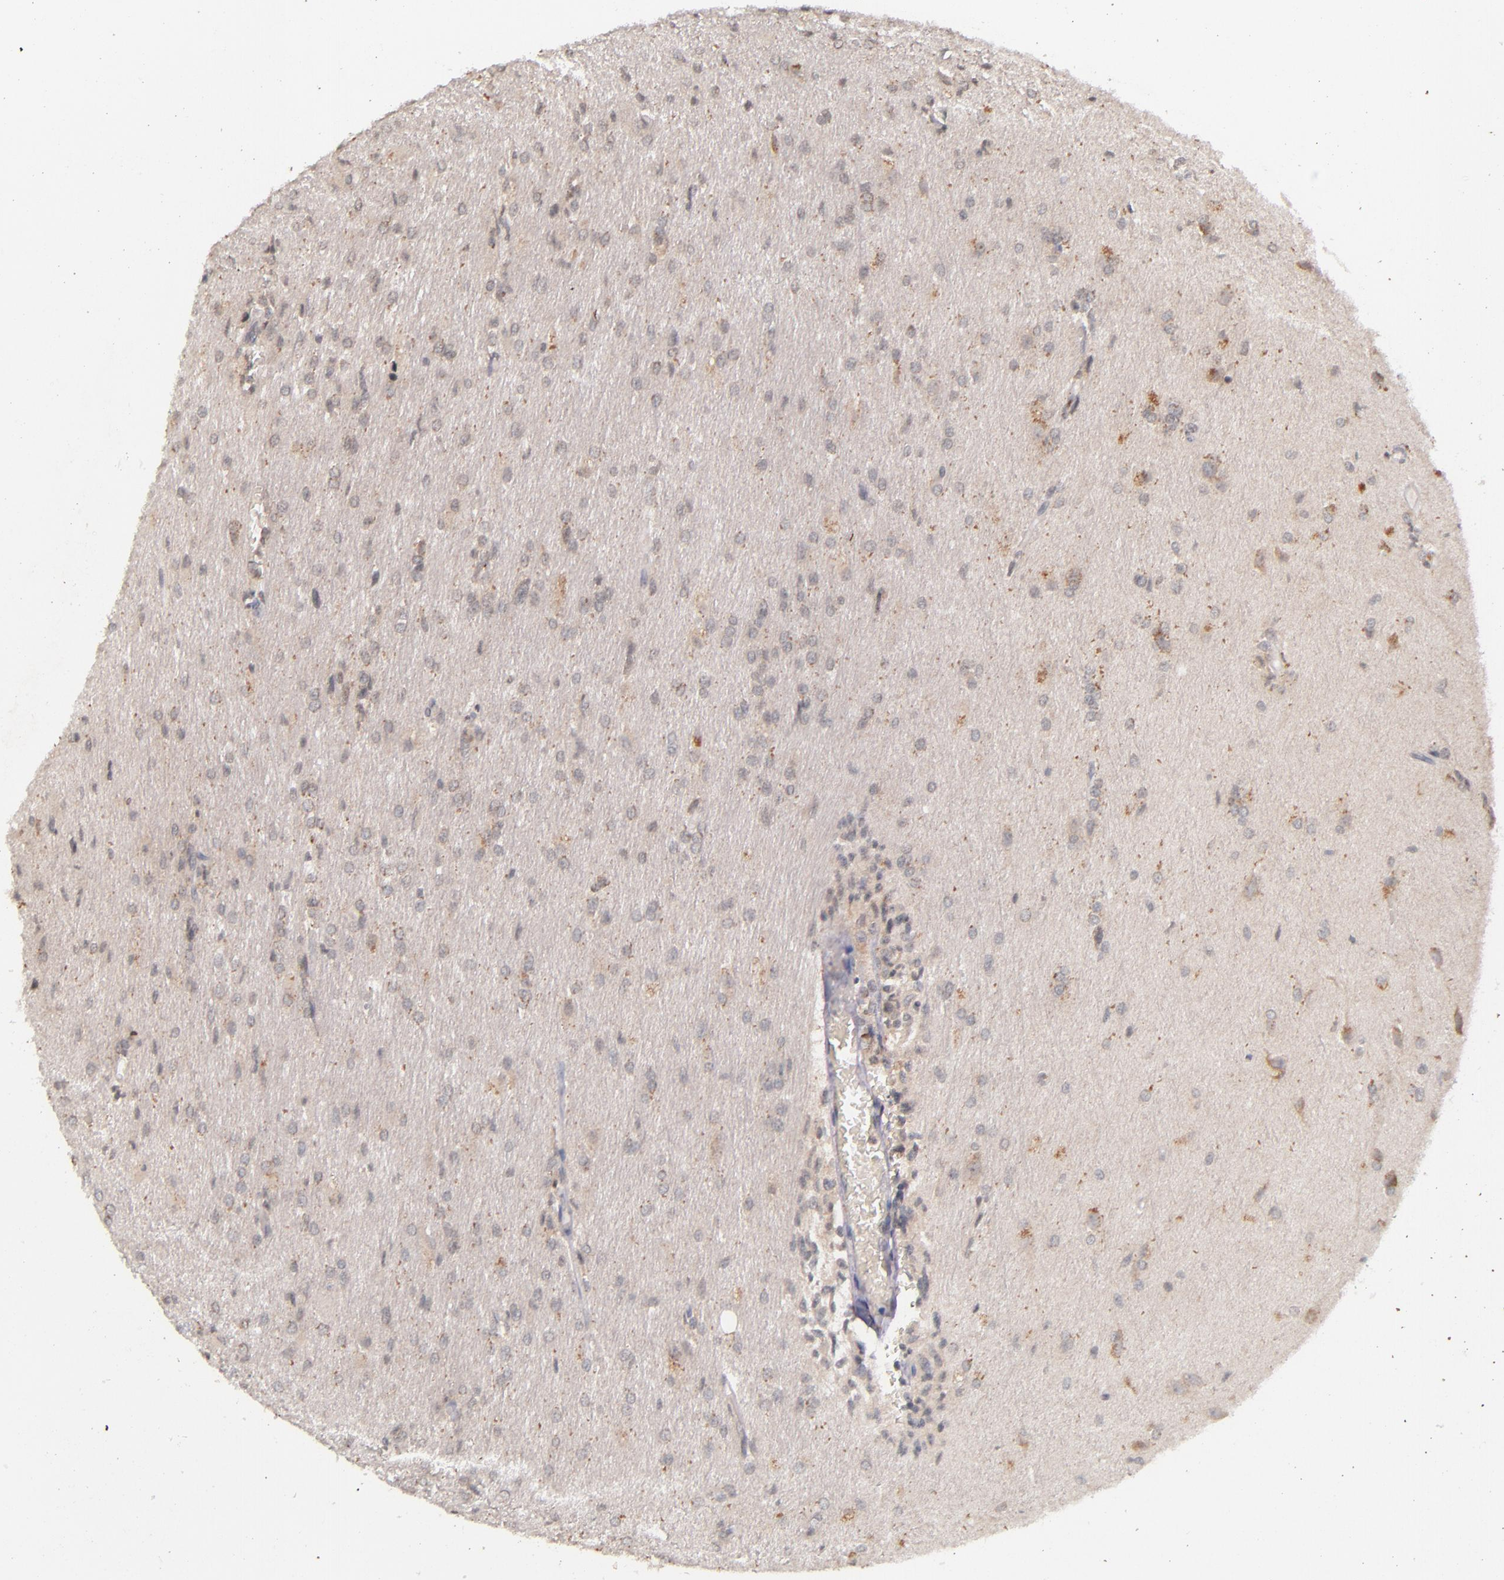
{"staining": {"intensity": "weak", "quantity": "25%-75%", "location": "cytoplasmic/membranous"}, "tissue": "glioma", "cell_type": "Tumor cells", "image_type": "cancer", "snomed": [{"axis": "morphology", "description": "Glioma, malignant, High grade"}, {"axis": "topography", "description": "Brain"}], "caption": "Glioma stained with IHC shows weak cytoplasmic/membranous expression in approximately 25%-75% of tumor cells. (IHC, brightfield microscopy, high magnification).", "gene": "TSC2", "patient": {"sex": "male", "age": 68}}